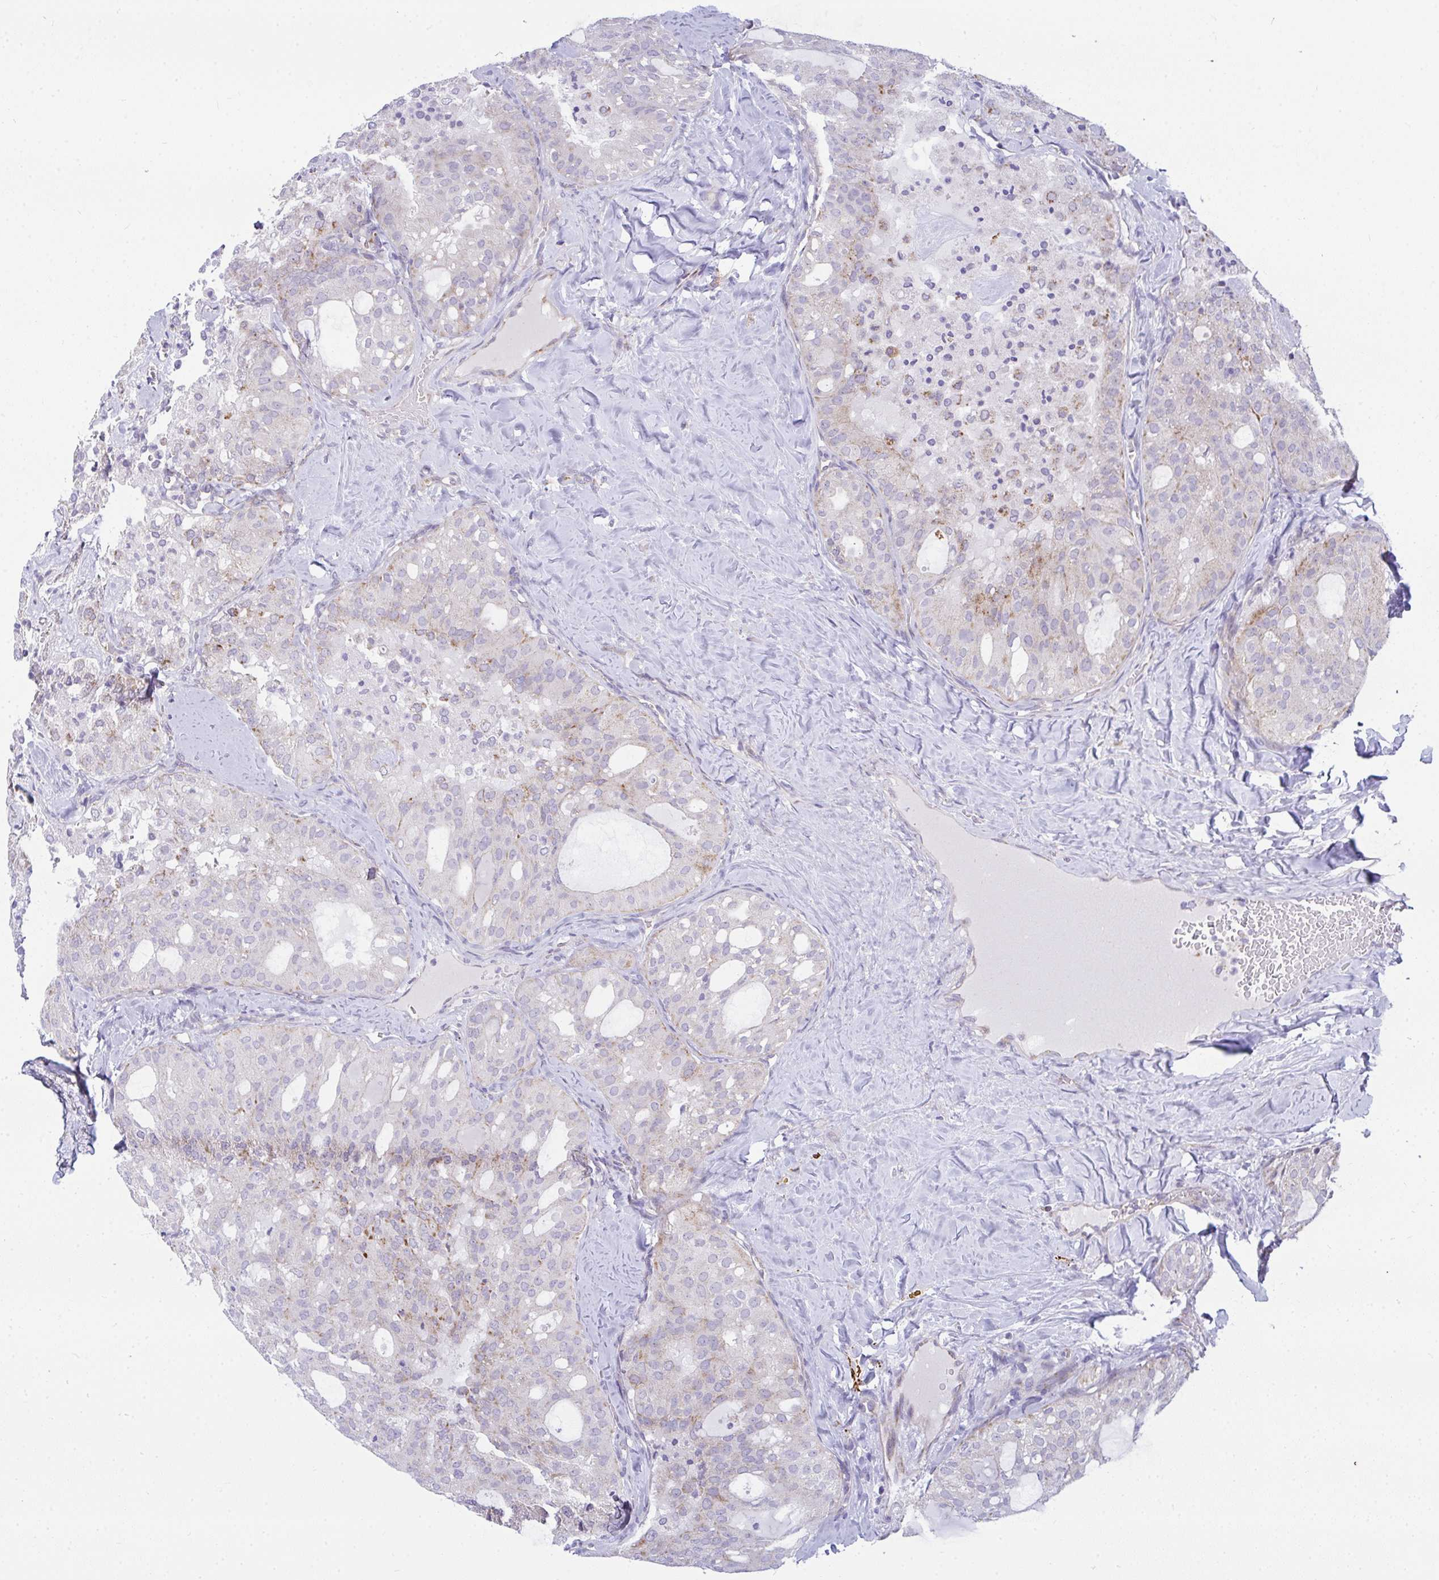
{"staining": {"intensity": "moderate", "quantity": "<25%", "location": "cytoplasmic/membranous"}, "tissue": "thyroid cancer", "cell_type": "Tumor cells", "image_type": "cancer", "snomed": [{"axis": "morphology", "description": "Follicular adenoma carcinoma, NOS"}, {"axis": "topography", "description": "Thyroid gland"}], "caption": "Thyroid follicular adenoma carcinoma stained with a brown dye reveals moderate cytoplasmic/membranous positive staining in about <25% of tumor cells.", "gene": "SRRM4", "patient": {"sex": "male", "age": 75}}